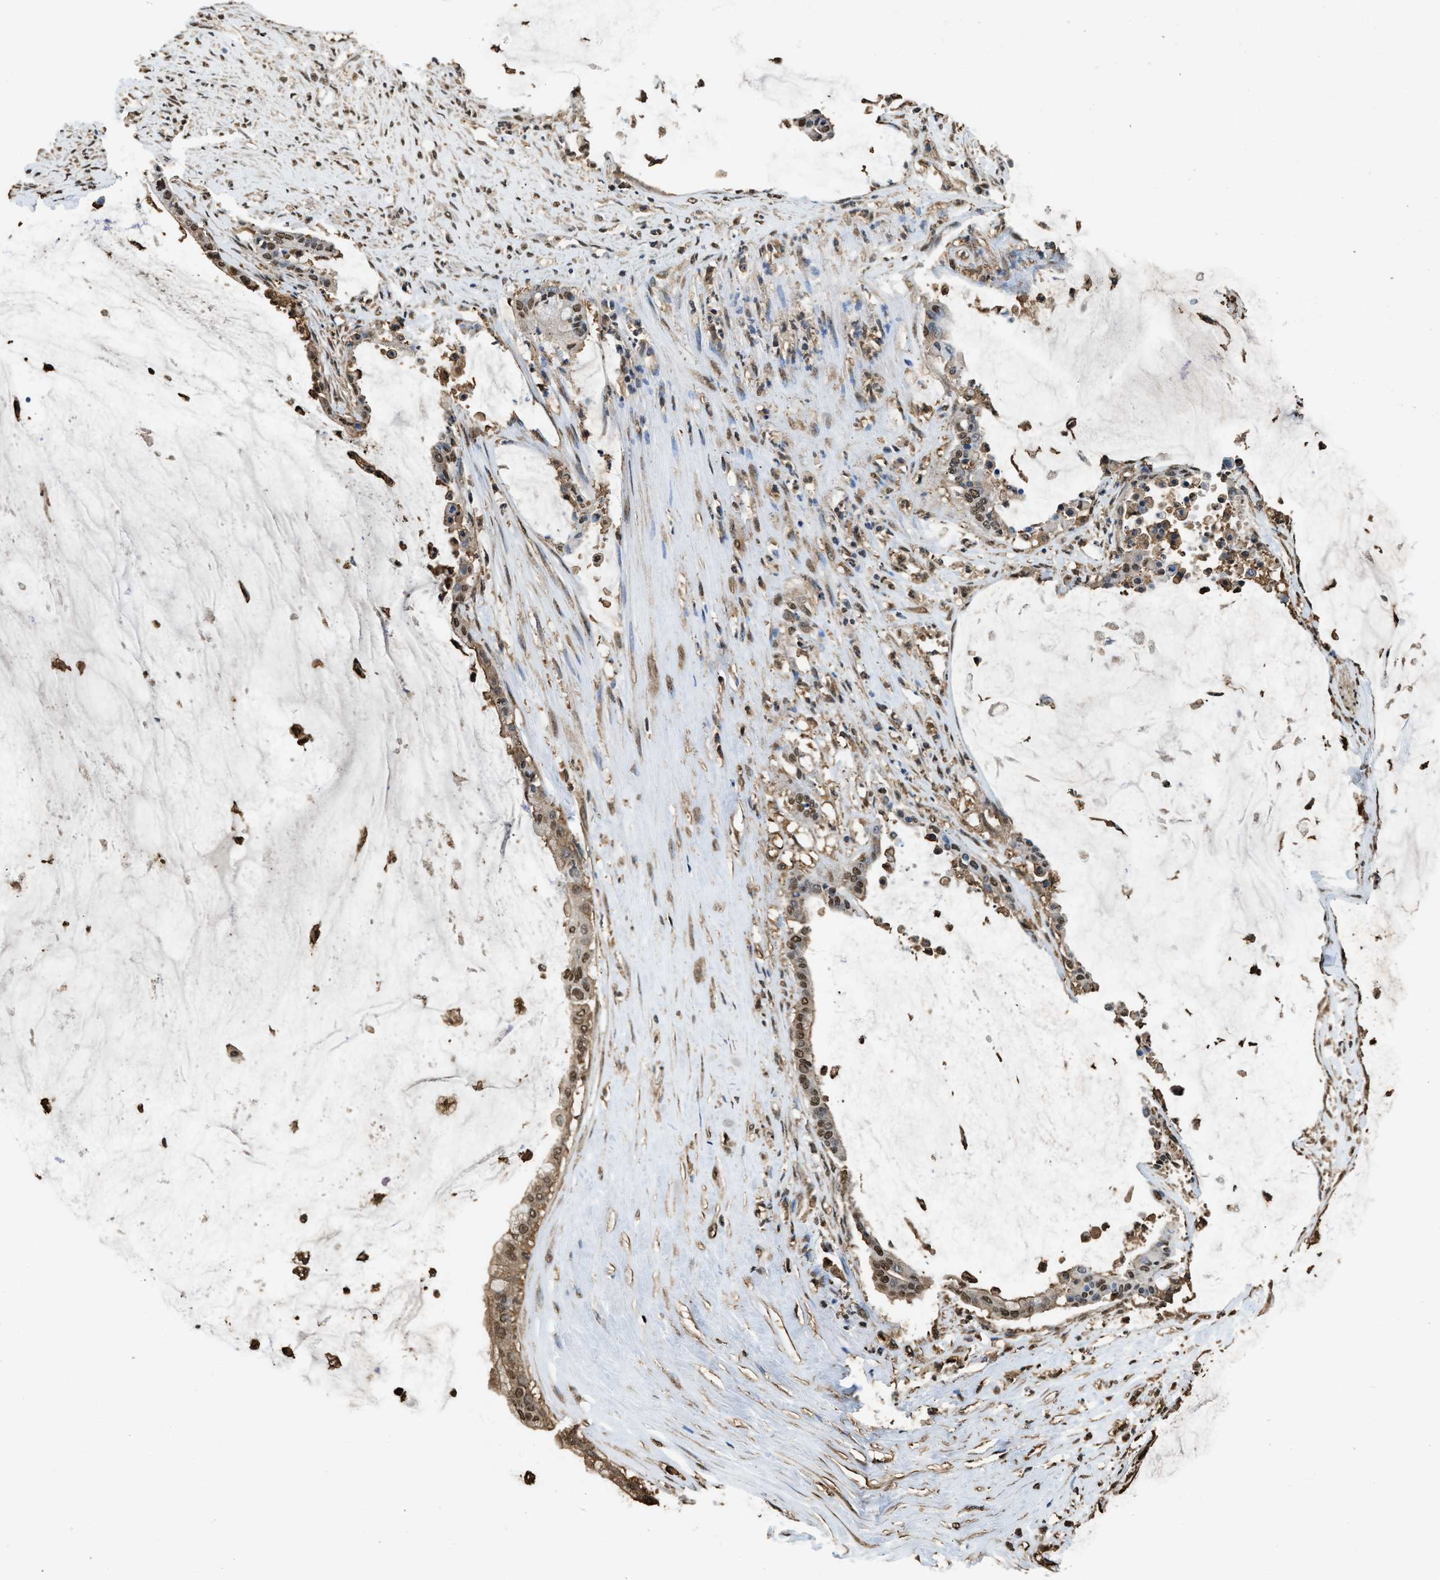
{"staining": {"intensity": "moderate", "quantity": ">75%", "location": "cytoplasmic/membranous,nuclear"}, "tissue": "pancreatic cancer", "cell_type": "Tumor cells", "image_type": "cancer", "snomed": [{"axis": "morphology", "description": "Adenocarcinoma, NOS"}, {"axis": "topography", "description": "Pancreas"}], "caption": "Pancreatic cancer (adenocarcinoma) was stained to show a protein in brown. There is medium levels of moderate cytoplasmic/membranous and nuclear staining in approximately >75% of tumor cells.", "gene": "GAPDH", "patient": {"sex": "male", "age": 41}}